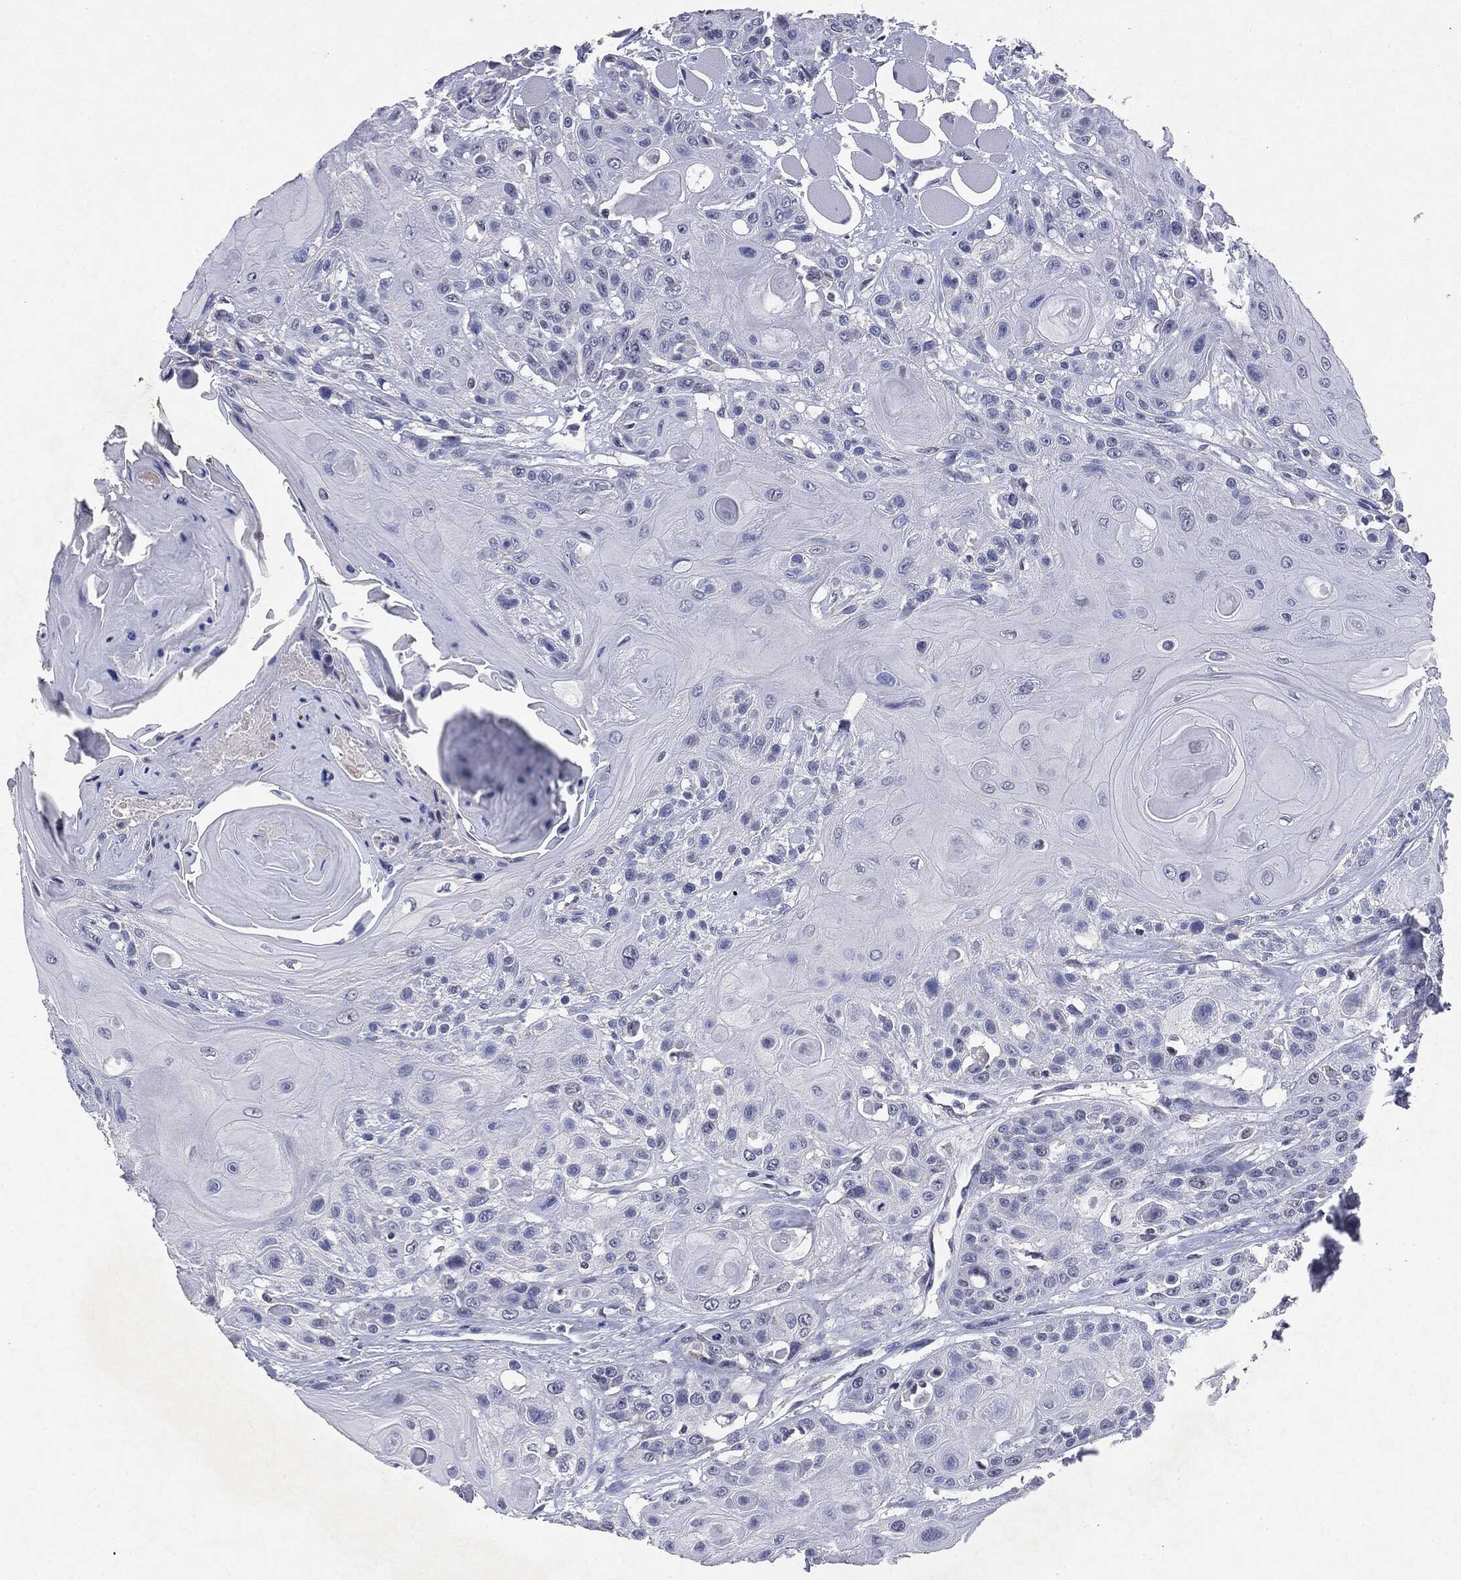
{"staining": {"intensity": "negative", "quantity": "none", "location": "none"}, "tissue": "head and neck cancer", "cell_type": "Tumor cells", "image_type": "cancer", "snomed": [{"axis": "morphology", "description": "Squamous cell carcinoma, NOS"}, {"axis": "topography", "description": "Head-Neck"}], "caption": "Head and neck squamous cell carcinoma was stained to show a protein in brown. There is no significant positivity in tumor cells. (DAB (3,3'-diaminobenzidine) IHC, high magnification).", "gene": "KIF2C", "patient": {"sex": "female", "age": 59}}